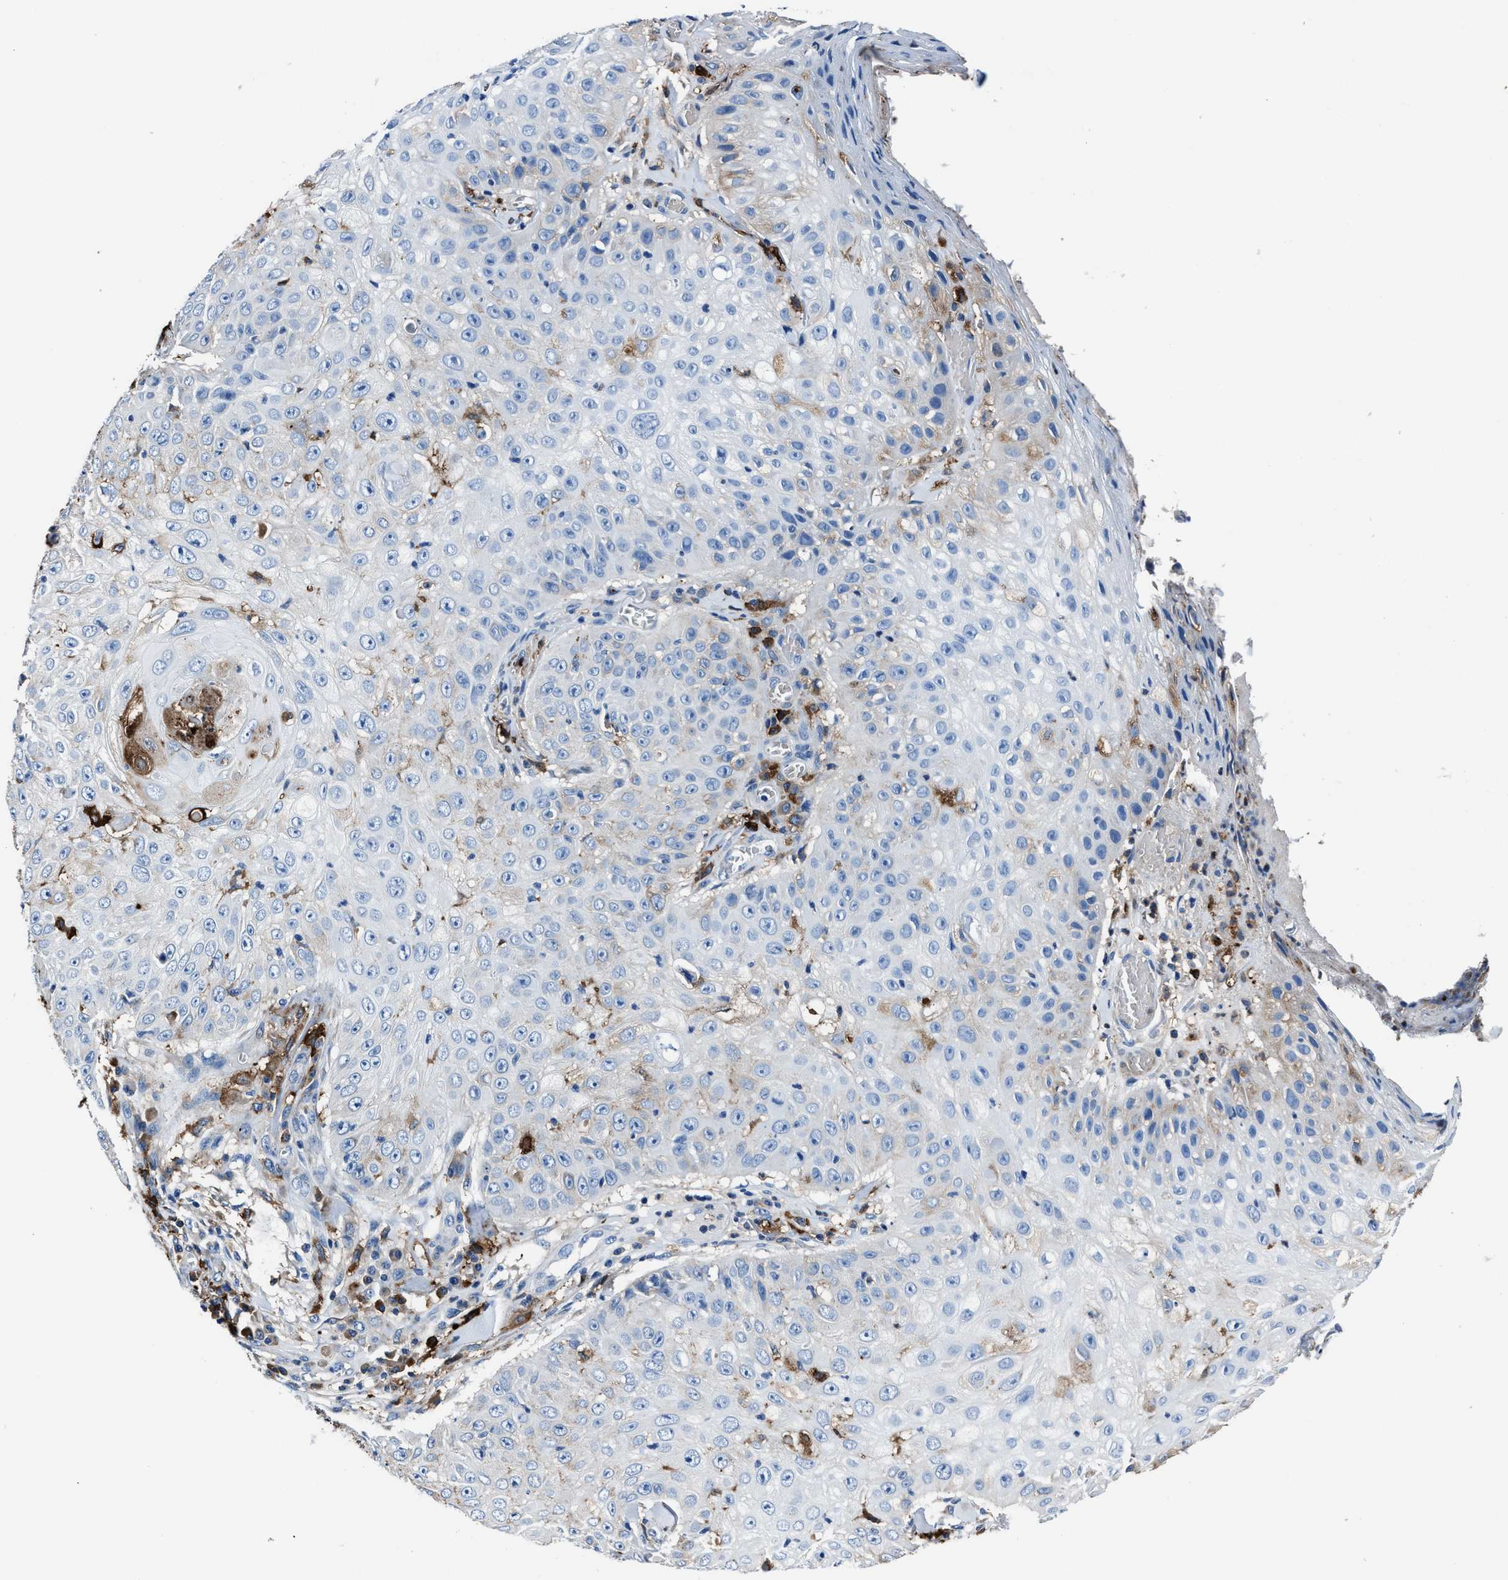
{"staining": {"intensity": "weak", "quantity": "<25%", "location": "cytoplasmic/membranous"}, "tissue": "skin cancer", "cell_type": "Tumor cells", "image_type": "cancer", "snomed": [{"axis": "morphology", "description": "Squamous cell carcinoma, NOS"}, {"axis": "topography", "description": "Skin"}], "caption": "Tumor cells show no significant protein staining in skin squamous cell carcinoma.", "gene": "FTL", "patient": {"sex": "male", "age": 86}}